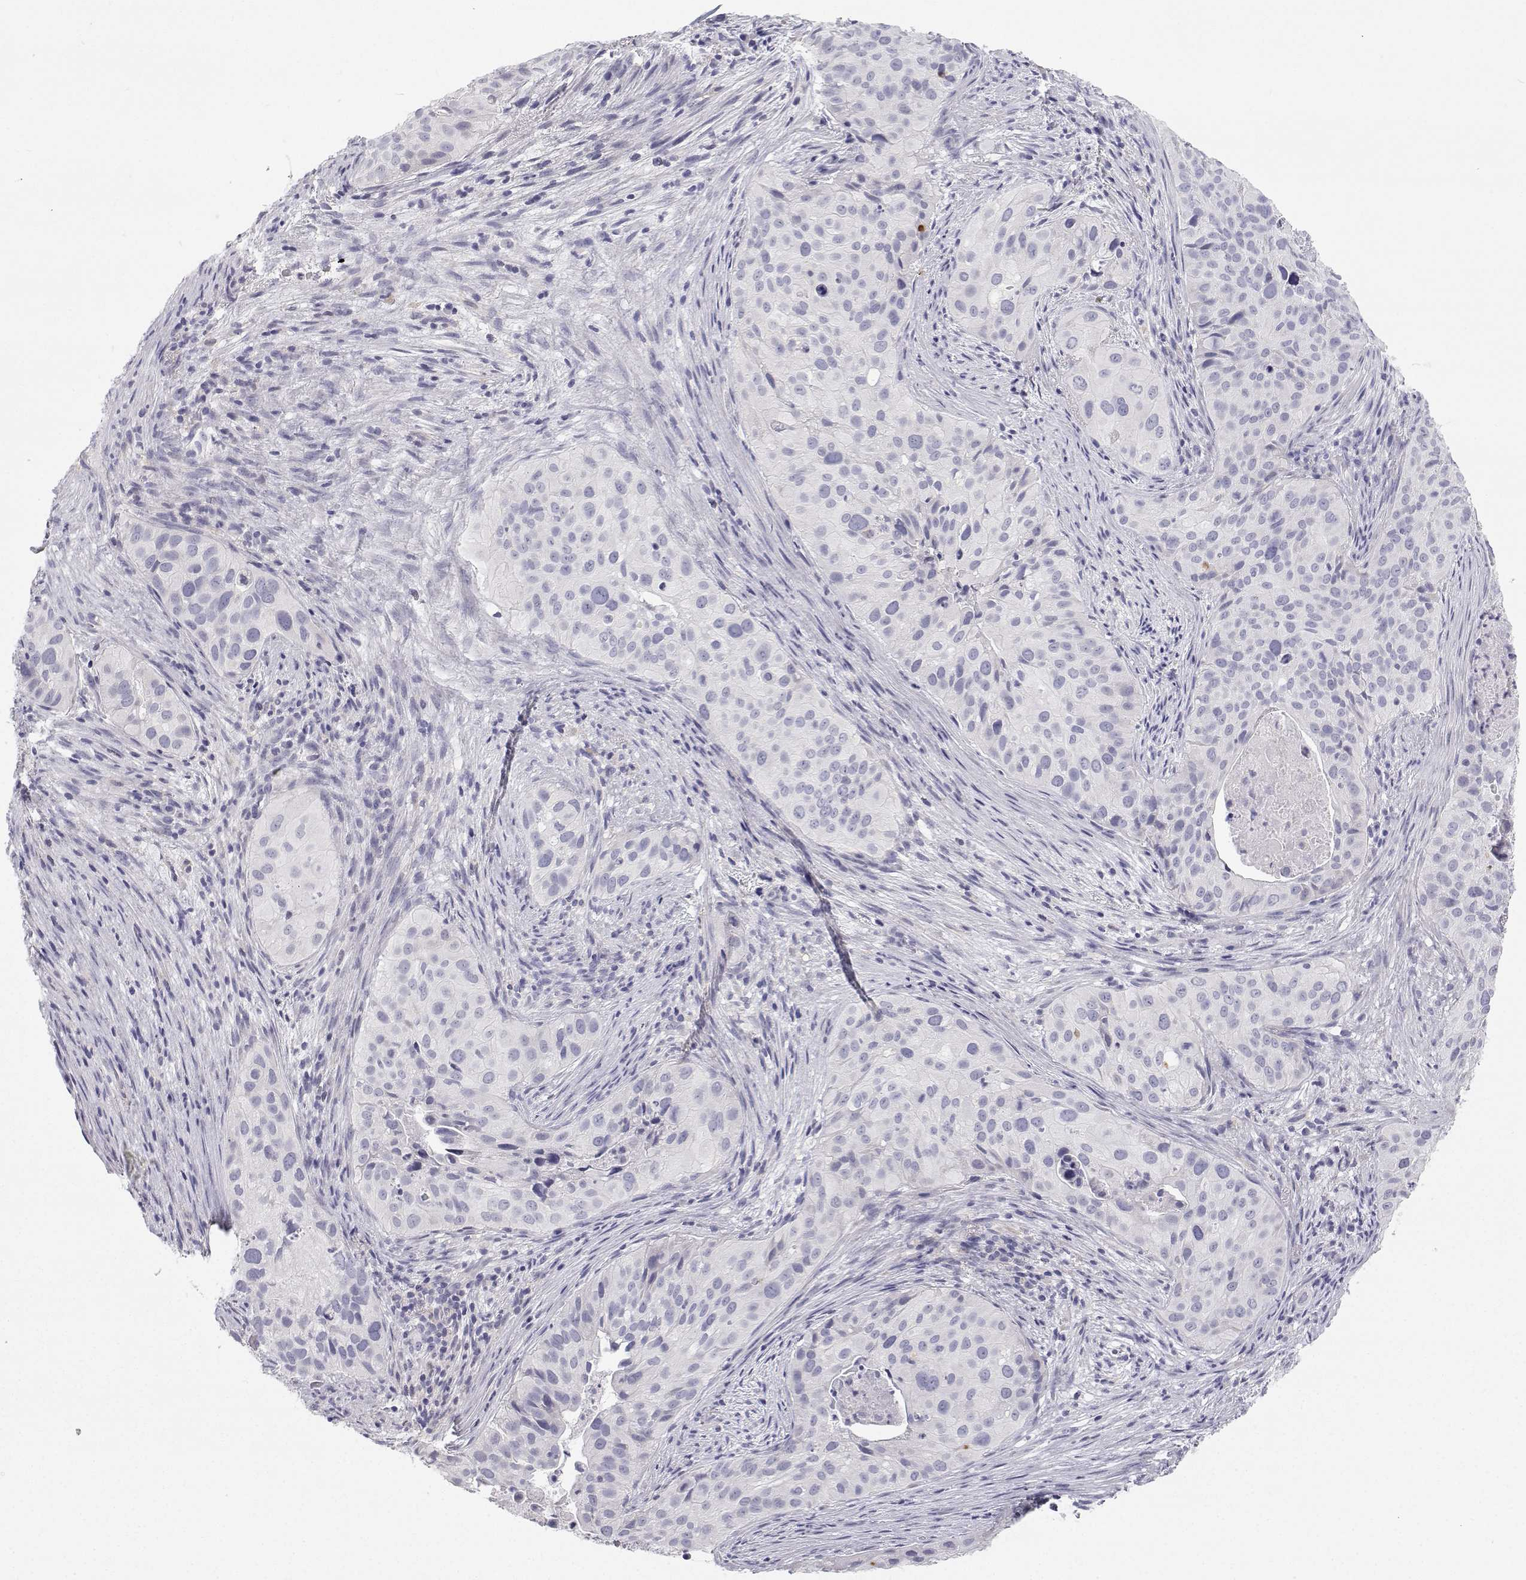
{"staining": {"intensity": "negative", "quantity": "none", "location": "none"}, "tissue": "cervical cancer", "cell_type": "Tumor cells", "image_type": "cancer", "snomed": [{"axis": "morphology", "description": "Squamous cell carcinoma, NOS"}, {"axis": "topography", "description": "Cervix"}], "caption": "A photomicrograph of human squamous cell carcinoma (cervical) is negative for staining in tumor cells.", "gene": "TTN", "patient": {"sex": "female", "age": 38}}